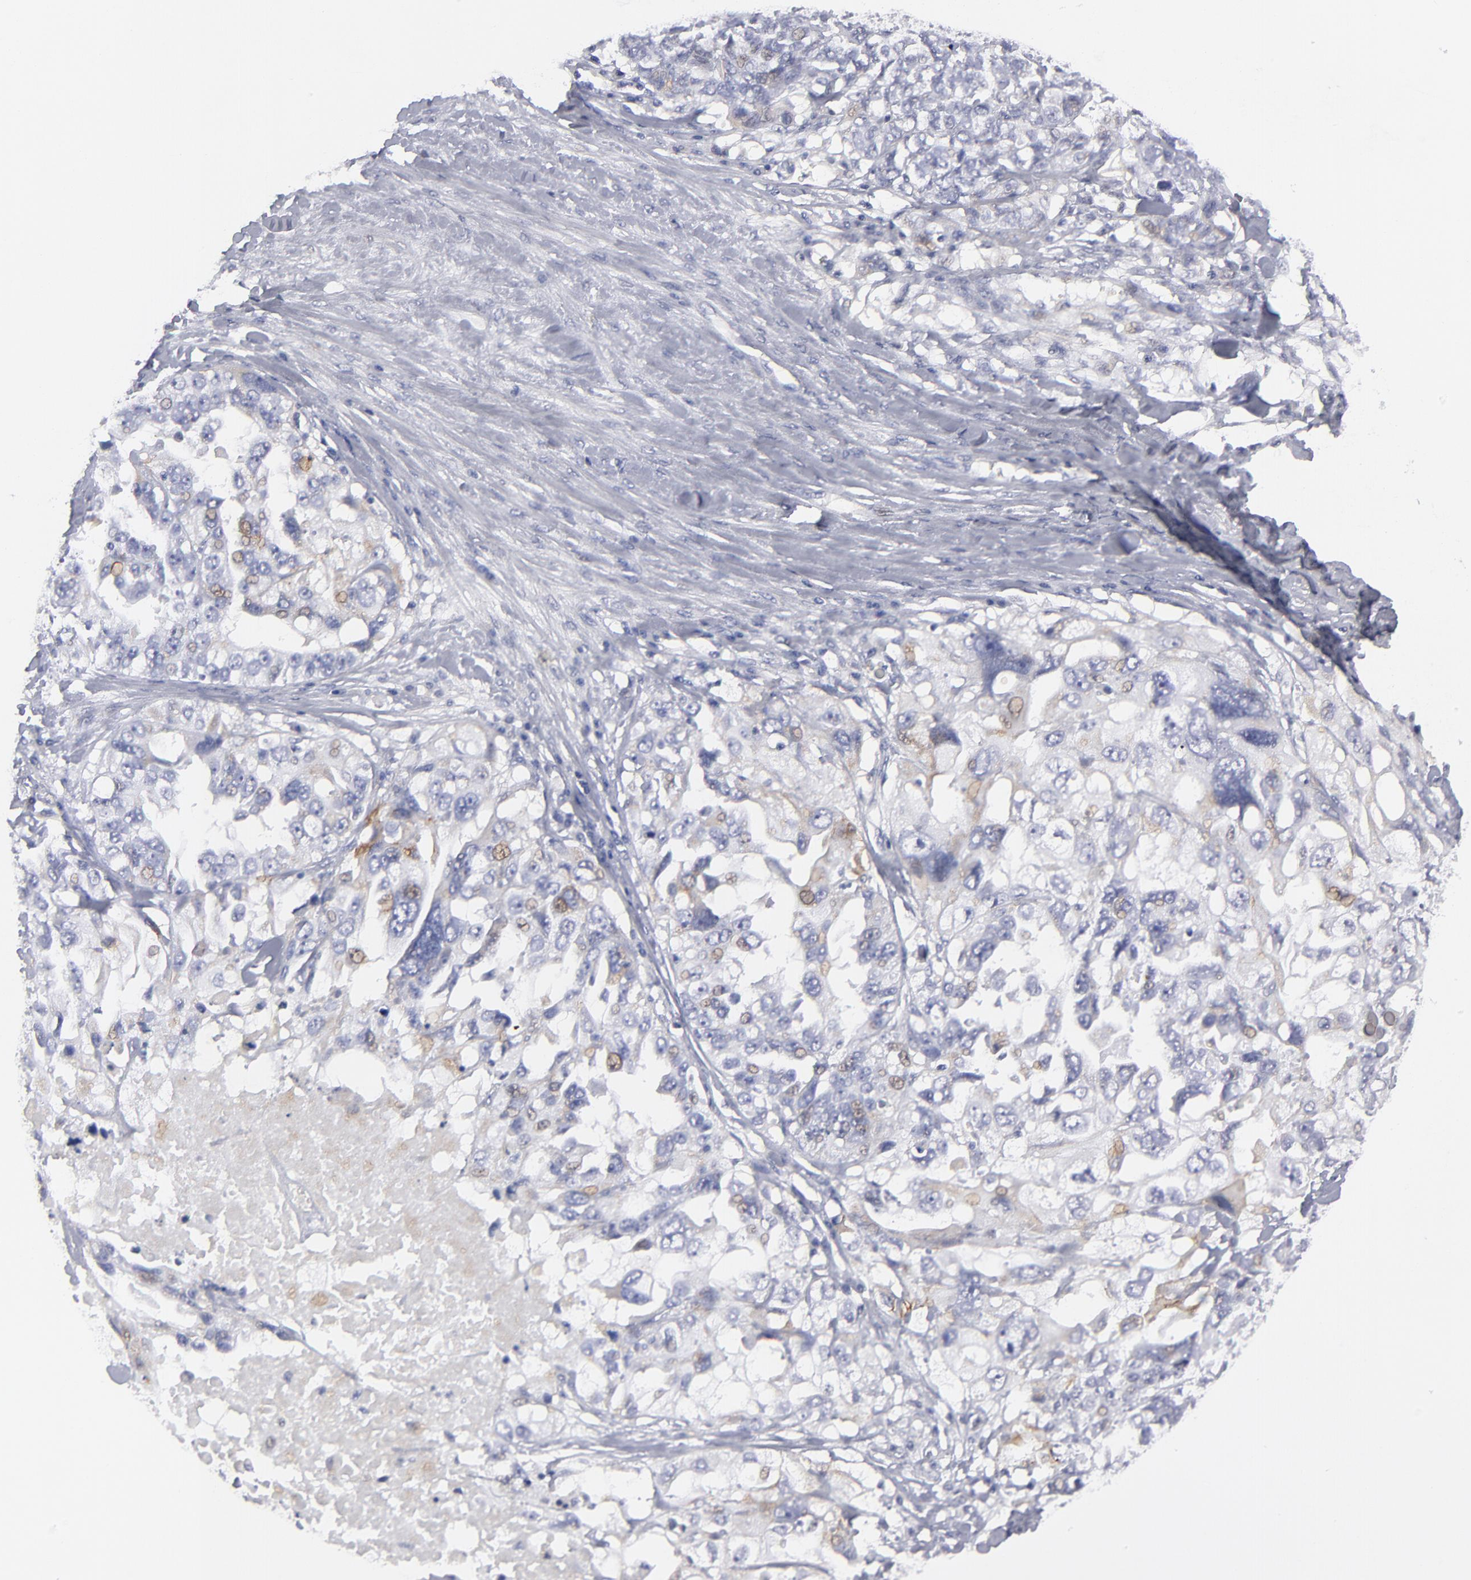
{"staining": {"intensity": "weak", "quantity": "<25%", "location": "cytoplasmic/membranous,nuclear"}, "tissue": "ovarian cancer", "cell_type": "Tumor cells", "image_type": "cancer", "snomed": [{"axis": "morphology", "description": "Cystadenocarcinoma, serous, NOS"}, {"axis": "topography", "description": "Ovary"}], "caption": "A high-resolution photomicrograph shows immunohistochemistry staining of ovarian serous cystadenocarcinoma, which exhibits no significant expression in tumor cells.", "gene": "CADM3", "patient": {"sex": "female", "age": 82}}